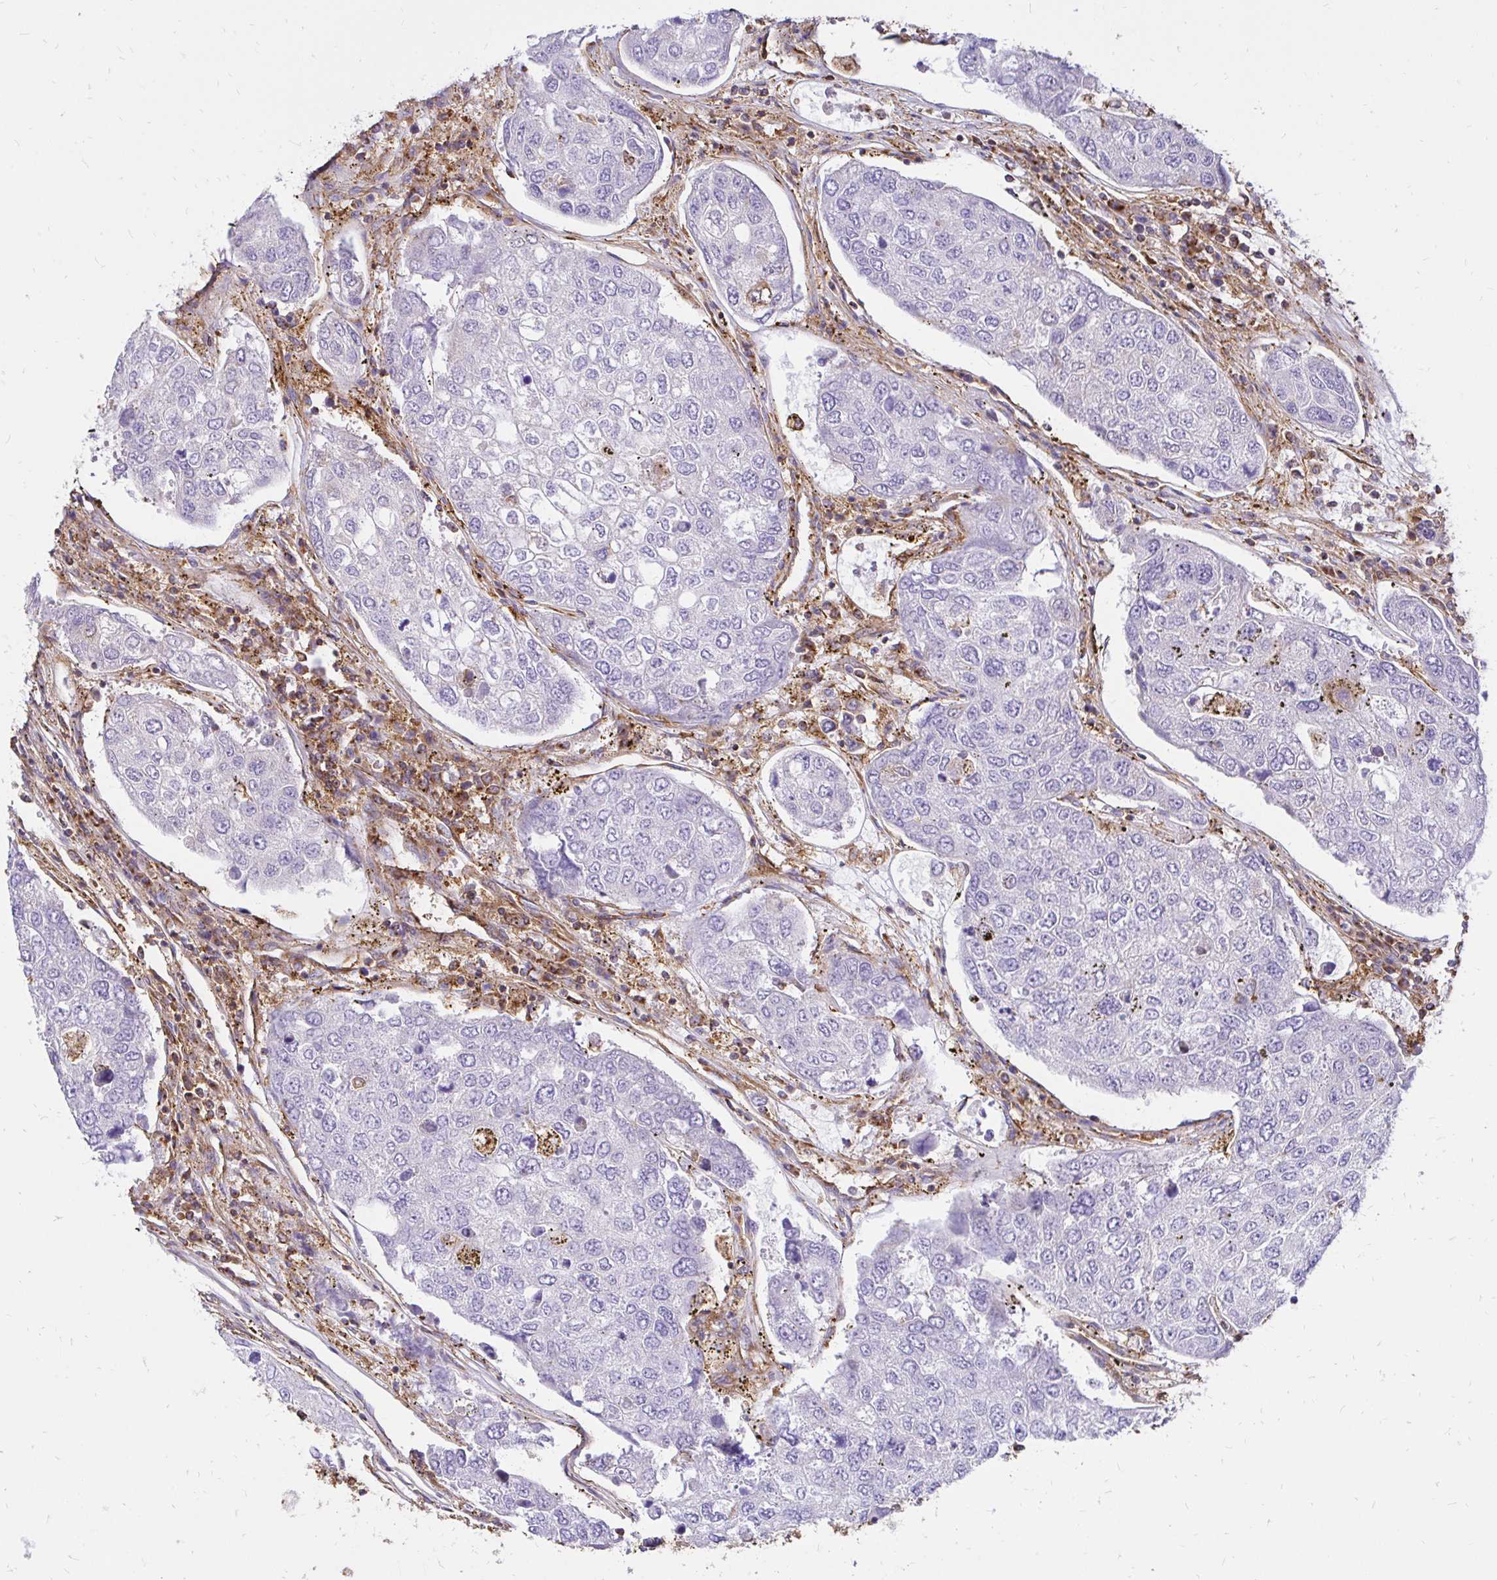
{"staining": {"intensity": "negative", "quantity": "none", "location": "none"}, "tissue": "urothelial cancer", "cell_type": "Tumor cells", "image_type": "cancer", "snomed": [{"axis": "morphology", "description": "Urothelial carcinoma, High grade"}, {"axis": "topography", "description": "Lymph node"}, {"axis": "topography", "description": "Urinary bladder"}], "caption": "Immunohistochemistry (IHC) of human high-grade urothelial carcinoma displays no positivity in tumor cells. Brightfield microscopy of immunohistochemistry (IHC) stained with DAB (brown) and hematoxylin (blue), captured at high magnification.", "gene": "ABCB10", "patient": {"sex": "male", "age": 51}}